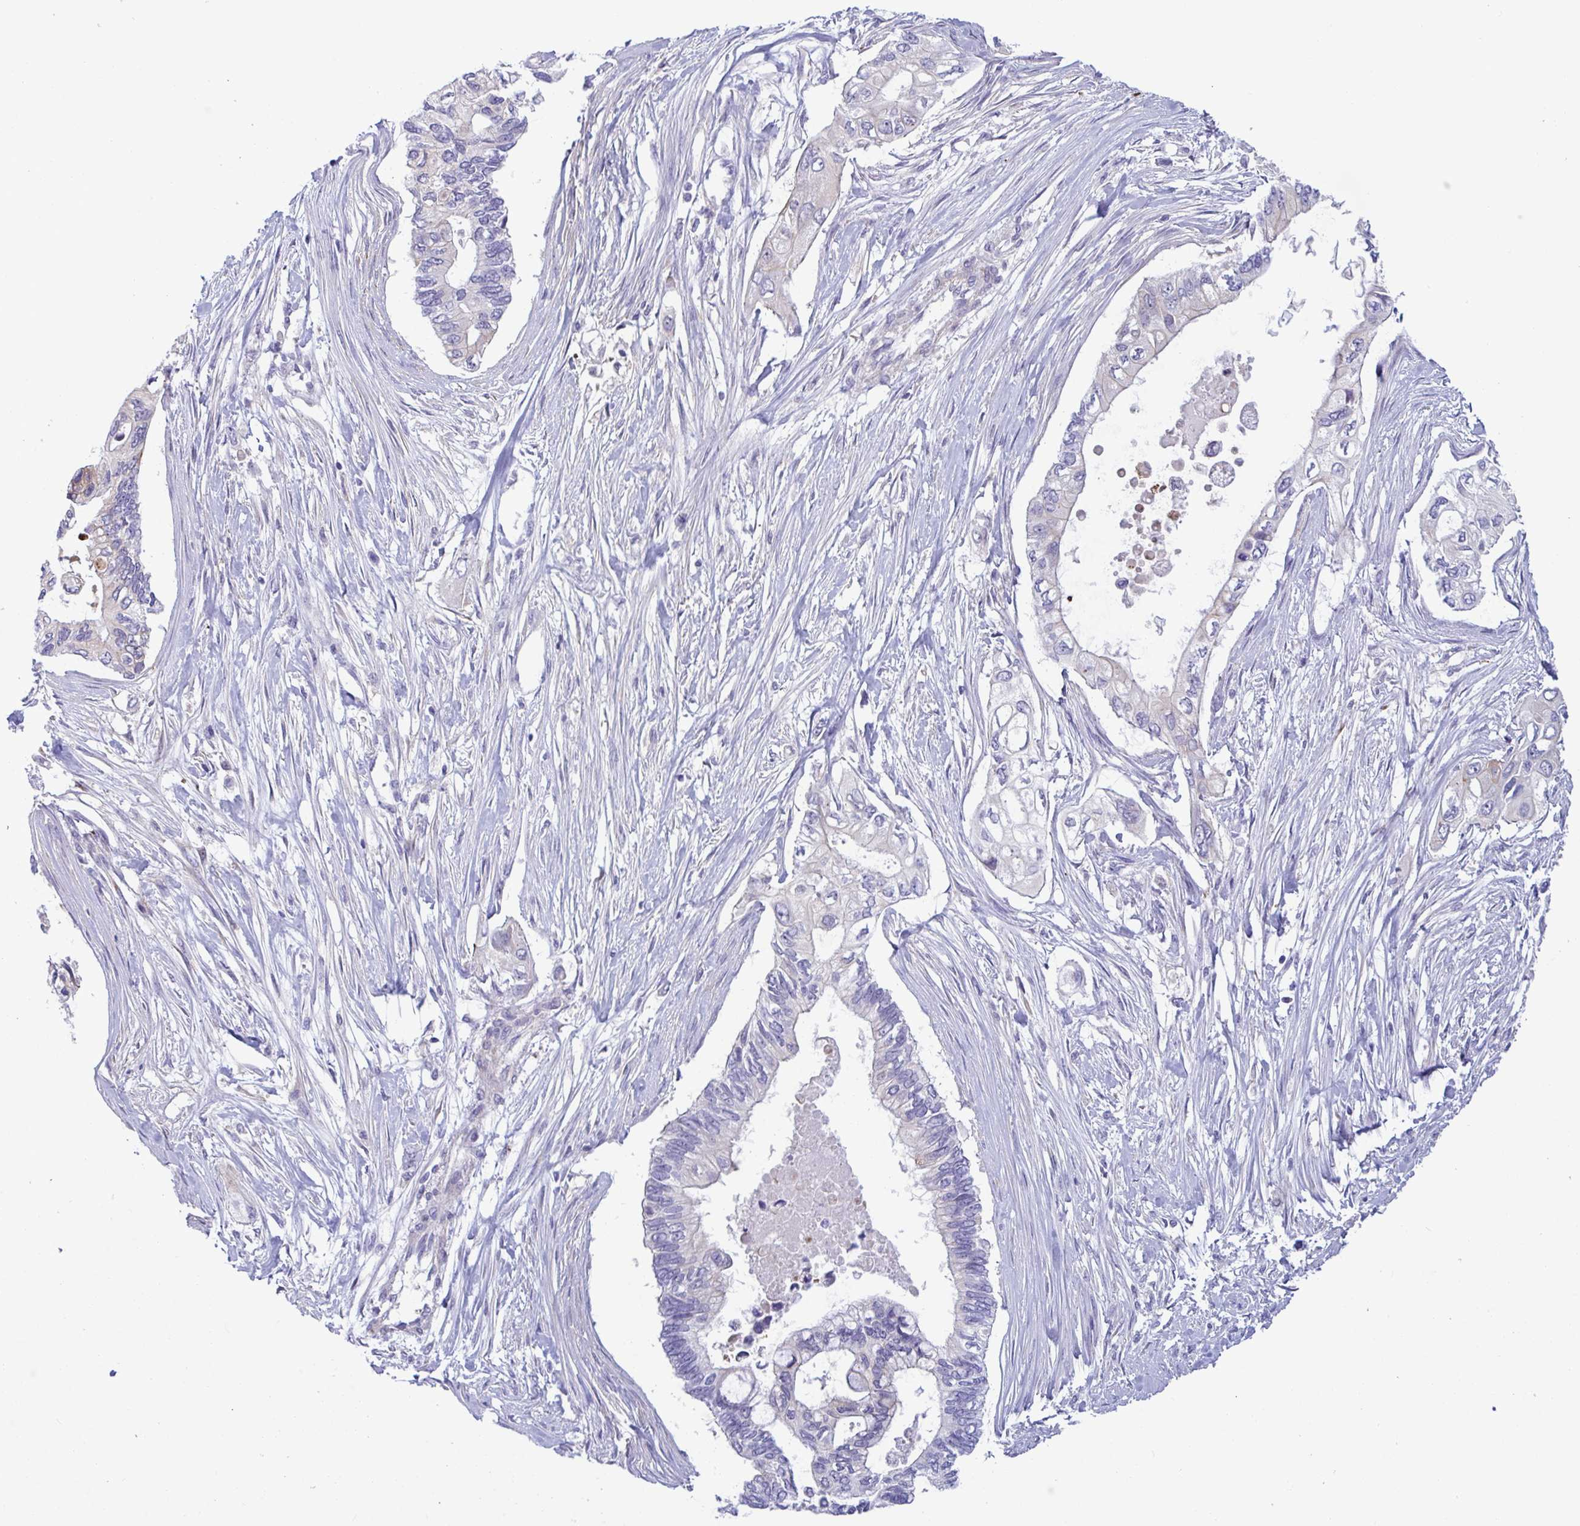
{"staining": {"intensity": "negative", "quantity": "none", "location": "none"}, "tissue": "pancreatic cancer", "cell_type": "Tumor cells", "image_type": "cancer", "snomed": [{"axis": "morphology", "description": "Adenocarcinoma, NOS"}, {"axis": "topography", "description": "Pancreas"}], "caption": "DAB immunohistochemical staining of human pancreatic cancer shows no significant expression in tumor cells.", "gene": "MS4A14", "patient": {"sex": "female", "age": 63}}